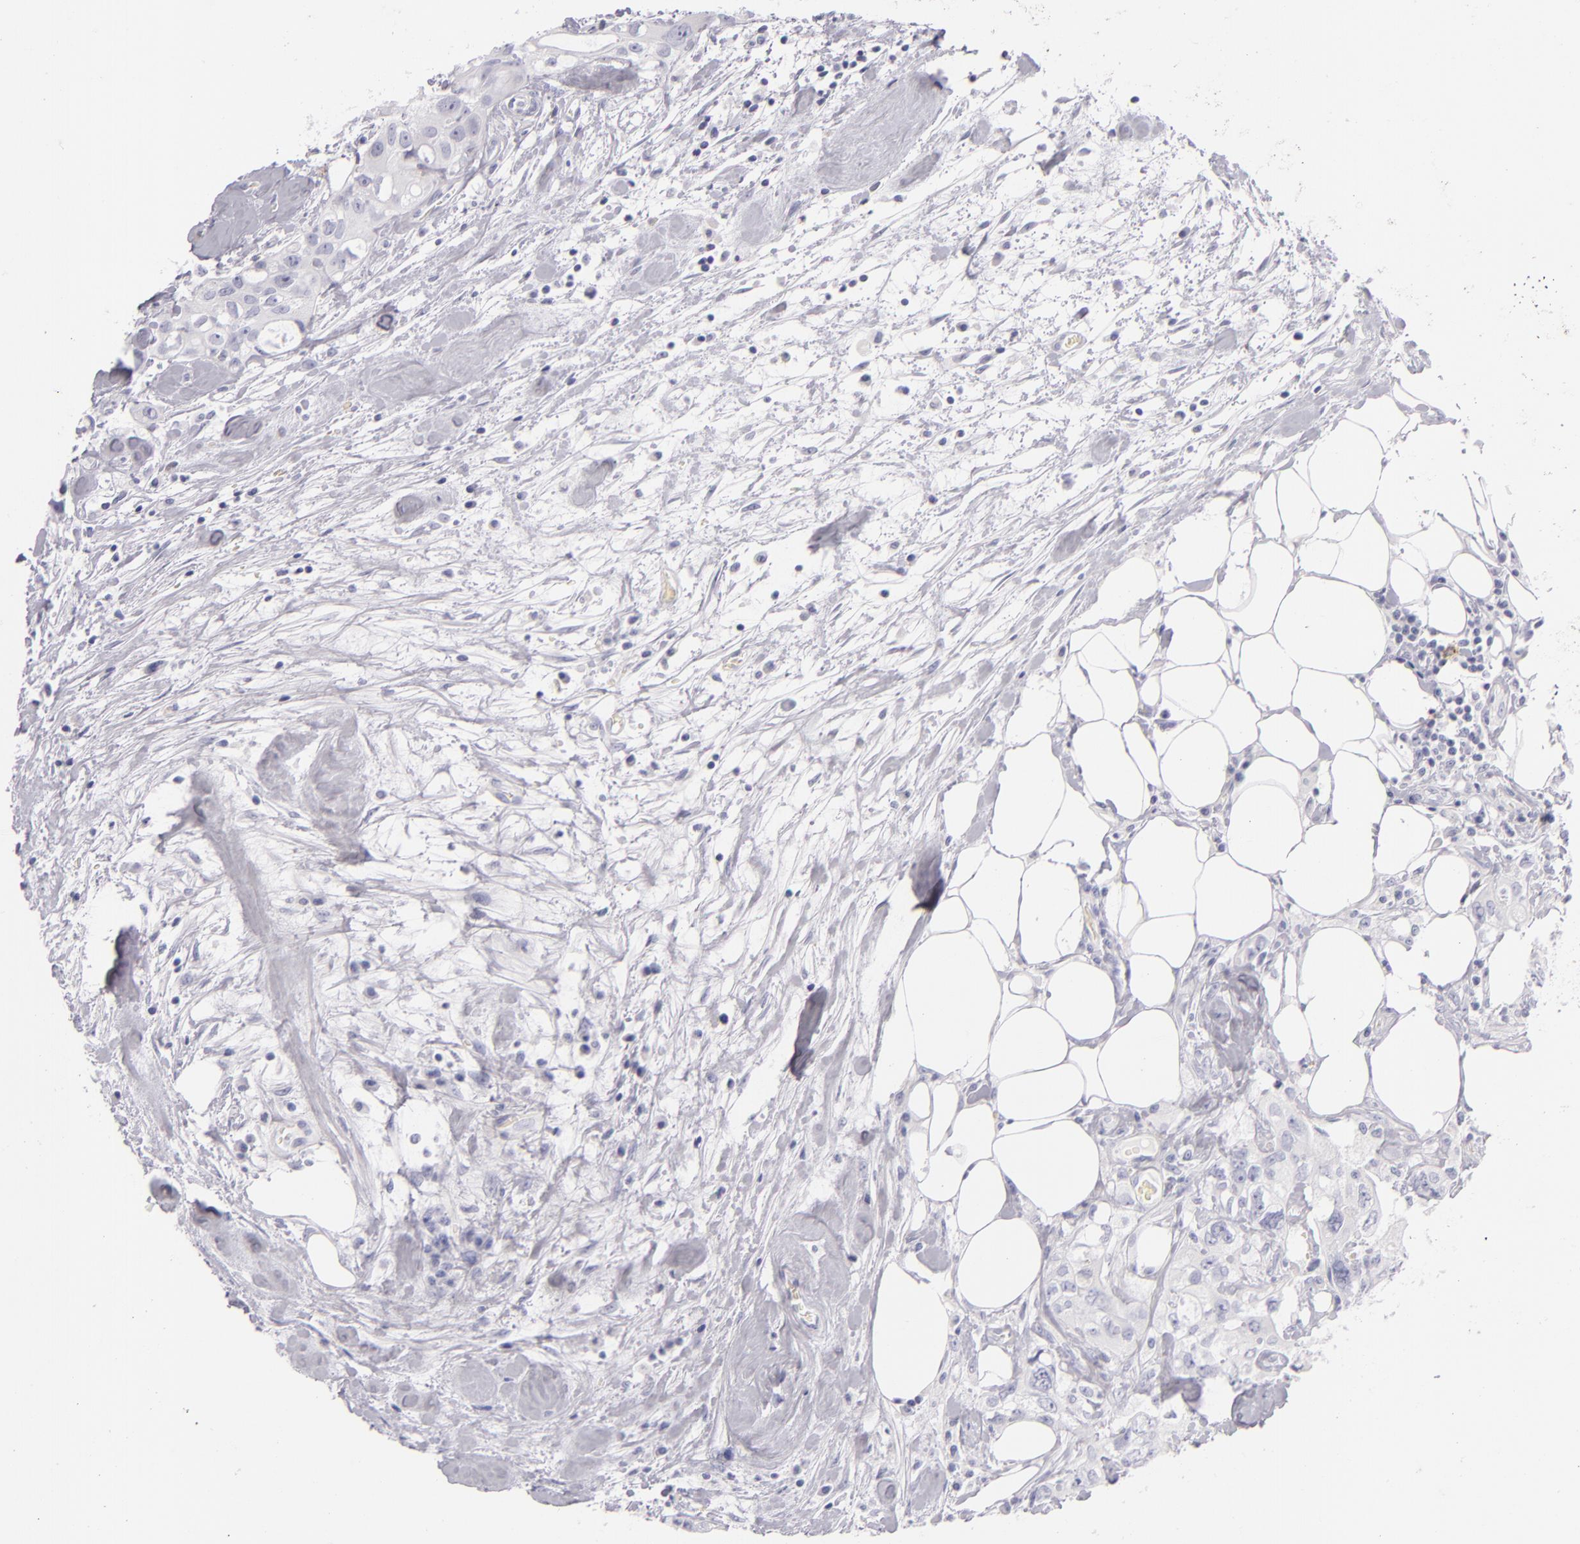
{"staining": {"intensity": "negative", "quantity": "none", "location": "none"}, "tissue": "colorectal cancer", "cell_type": "Tumor cells", "image_type": "cancer", "snomed": [{"axis": "morphology", "description": "Adenocarcinoma, NOS"}, {"axis": "topography", "description": "Rectum"}], "caption": "This is a photomicrograph of immunohistochemistry (IHC) staining of colorectal cancer (adenocarcinoma), which shows no expression in tumor cells.", "gene": "CD207", "patient": {"sex": "female", "age": 57}}